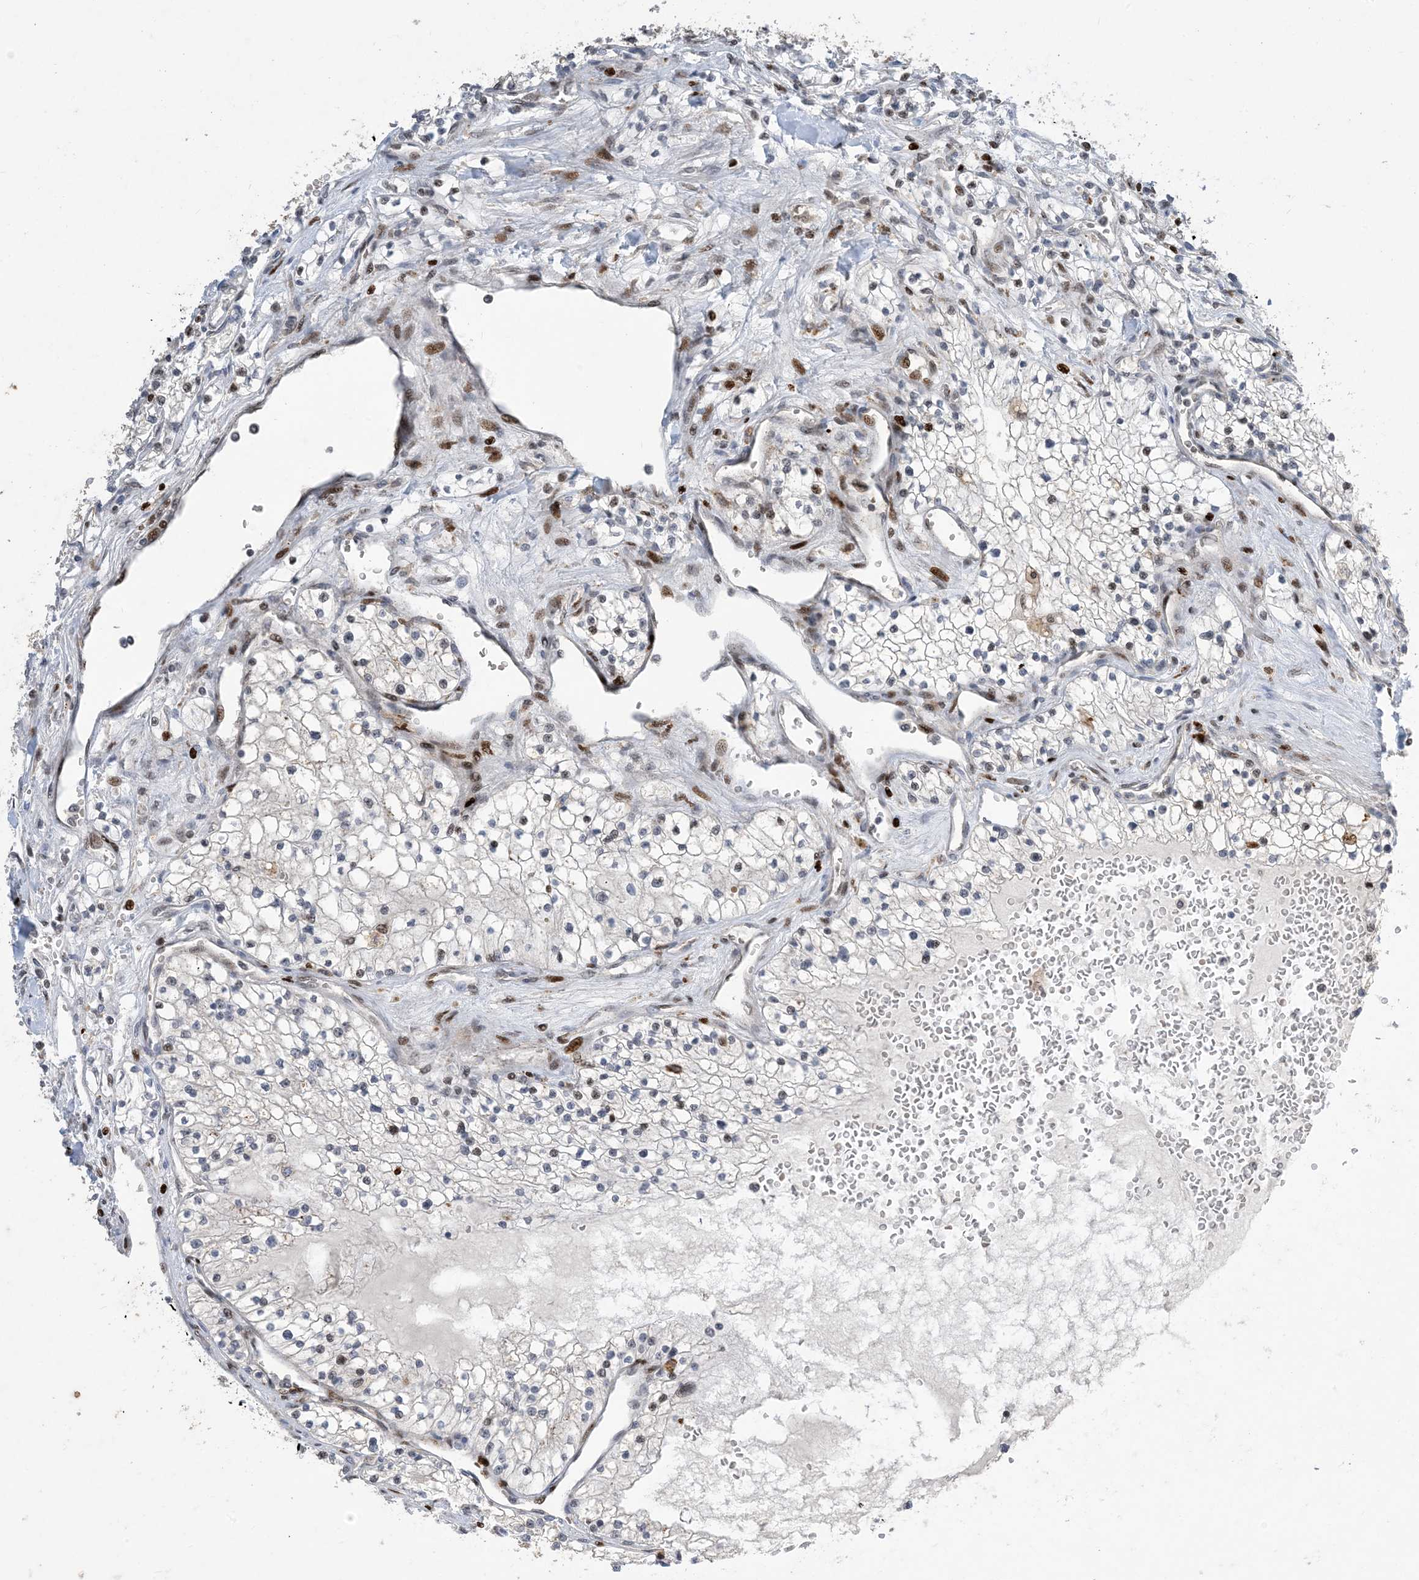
{"staining": {"intensity": "negative", "quantity": "none", "location": "none"}, "tissue": "renal cancer", "cell_type": "Tumor cells", "image_type": "cancer", "snomed": [{"axis": "morphology", "description": "Normal tissue, NOS"}, {"axis": "morphology", "description": "Adenocarcinoma, NOS"}, {"axis": "topography", "description": "Kidney"}], "caption": "Immunohistochemical staining of human renal cancer shows no significant staining in tumor cells. (DAB immunohistochemistry (IHC) visualized using brightfield microscopy, high magnification).", "gene": "SLC25A53", "patient": {"sex": "male", "age": 68}}